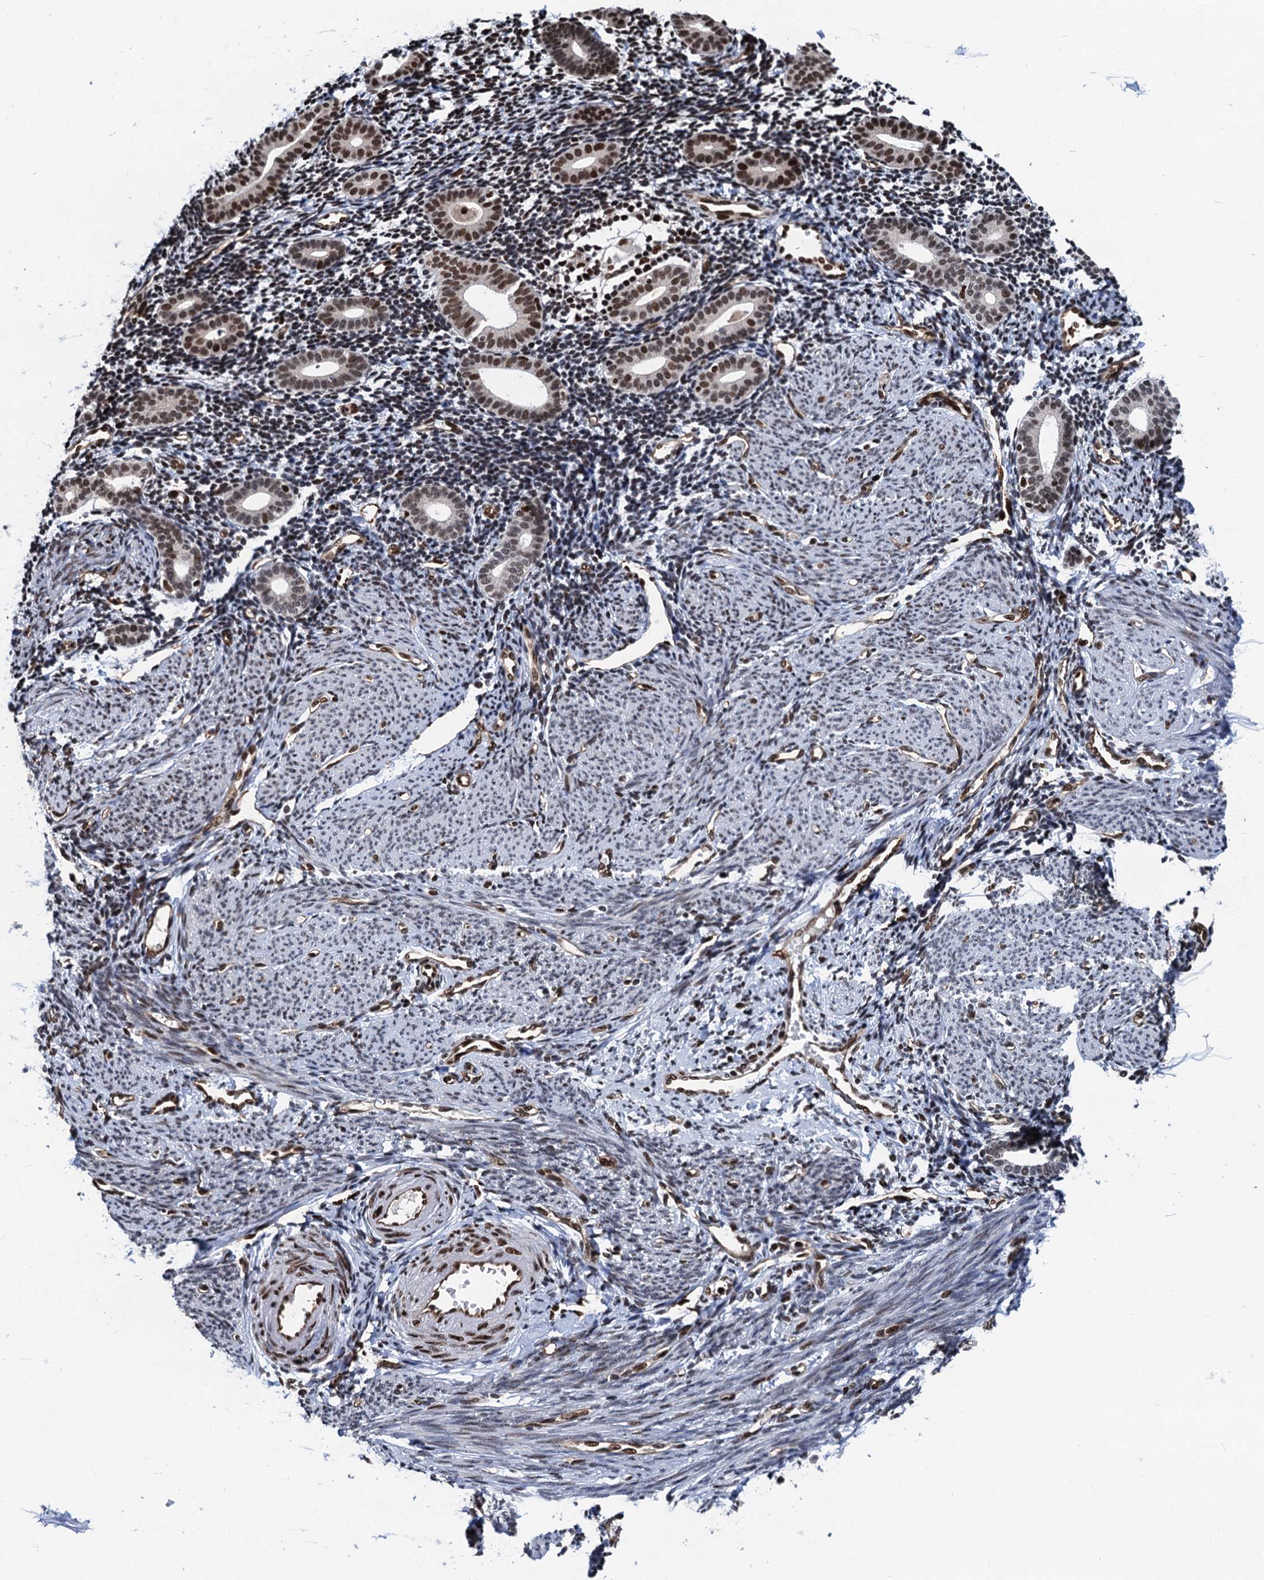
{"staining": {"intensity": "negative", "quantity": "none", "location": "none"}, "tissue": "endometrium", "cell_type": "Cells in endometrial stroma", "image_type": "normal", "snomed": [{"axis": "morphology", "description": "Normal tissue, NOS"}, {"axis": "topography", "description": "Endometrium"}], "caption": "The photomicrograph displays no significant staining in cells in endometrial stroma of endometrium.", "gene": "PPP4R1", "patient": {"sex": "female", "age": 56}}